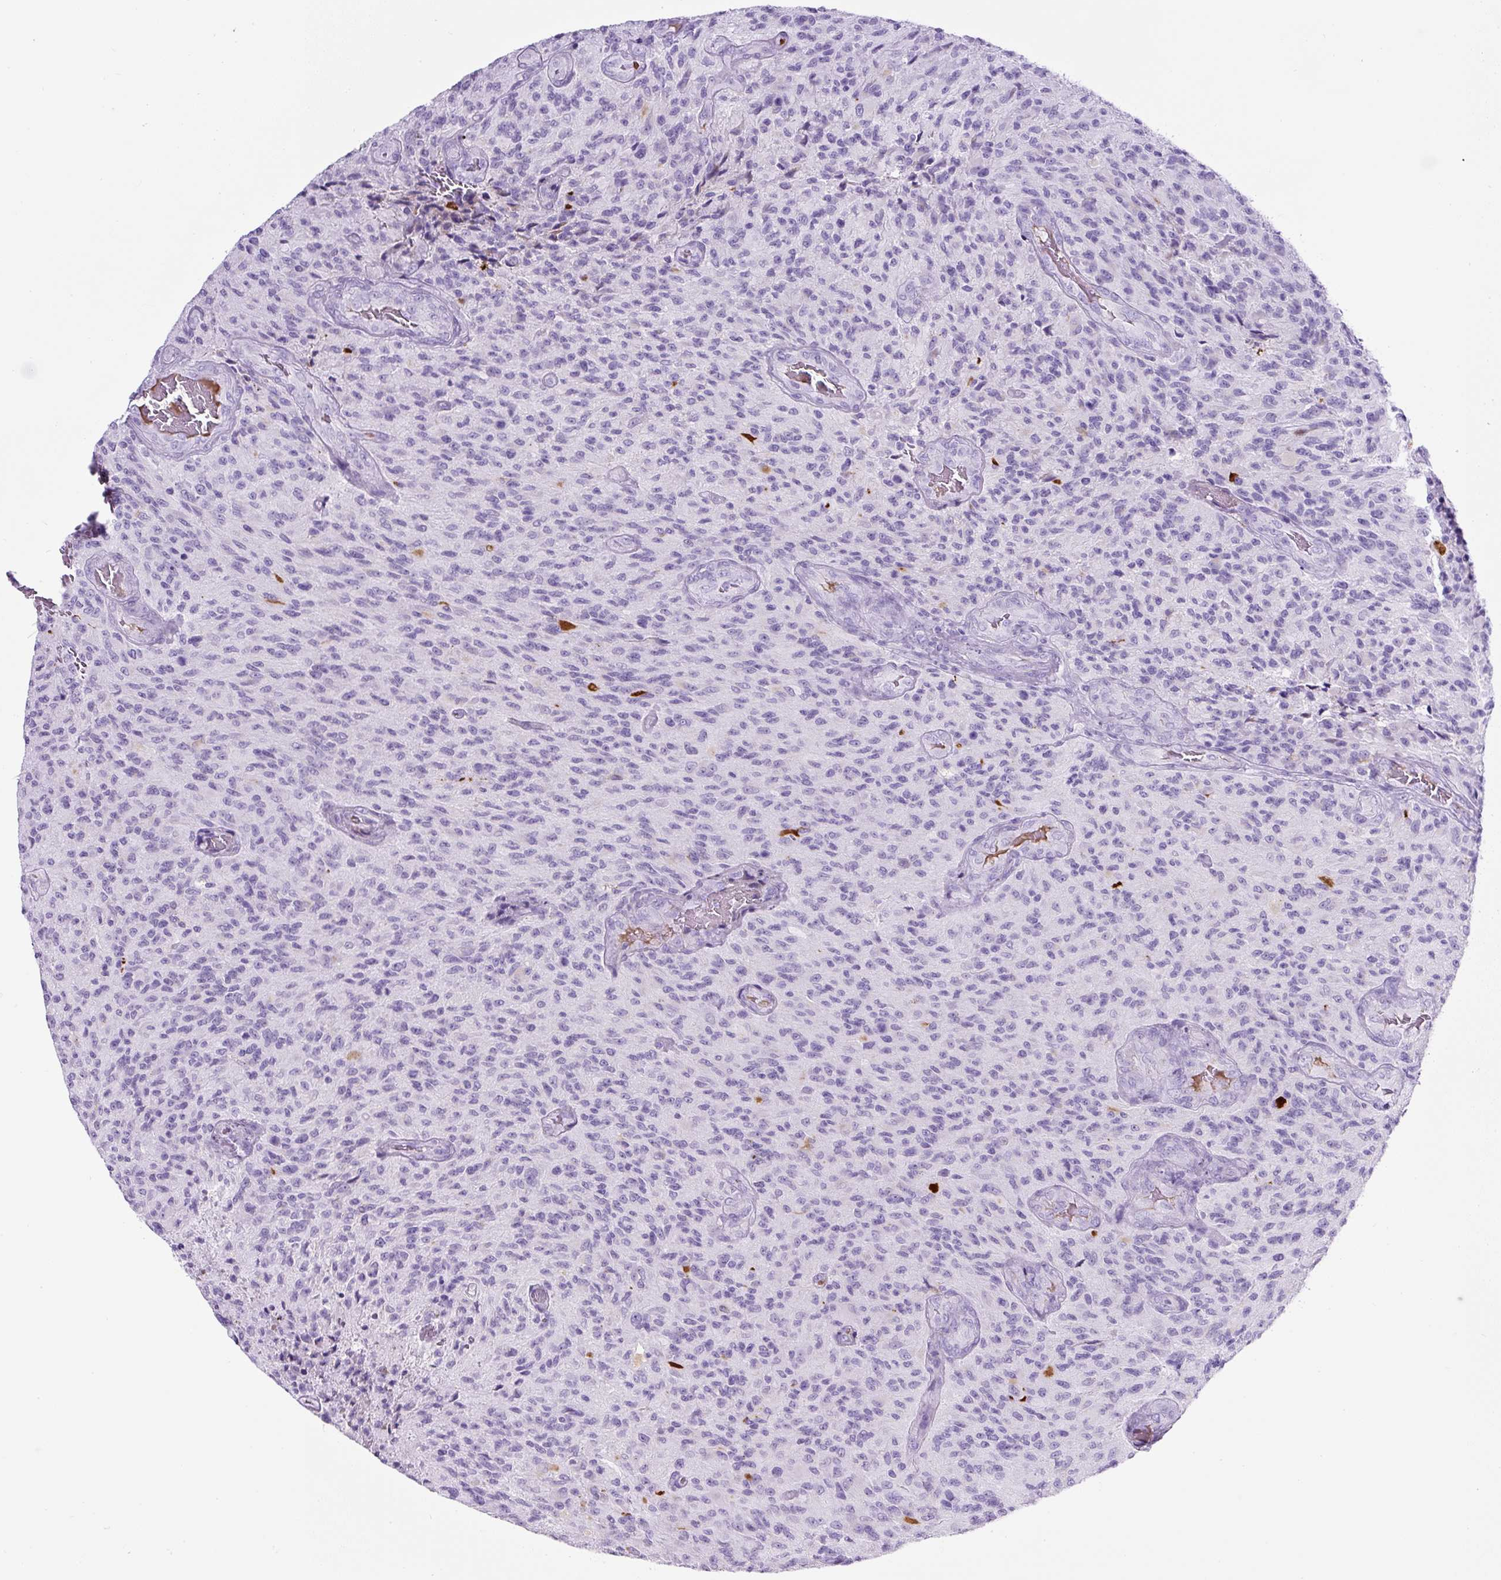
{"staining": {"intensity": "negative", "quantity": "none", "location": "none"}, "tissue": "glioma", "cell_type": "Tumor cells", "image_type": "cancer", "snomed": [{"axis": "morphology", "description": "Normal tissue, NOS"}, {"axis": "morphology", "description": "Glioma, malignant, High grade"}, {"axis": "topography", "description": "Cerebral cortex"}], "caption": "DAB immunohistochemical staining of human glioma displays no significant positivity in tumor cells.", "gene": "TMEM200B", "patient": {"sex": "male", "age": 56}}